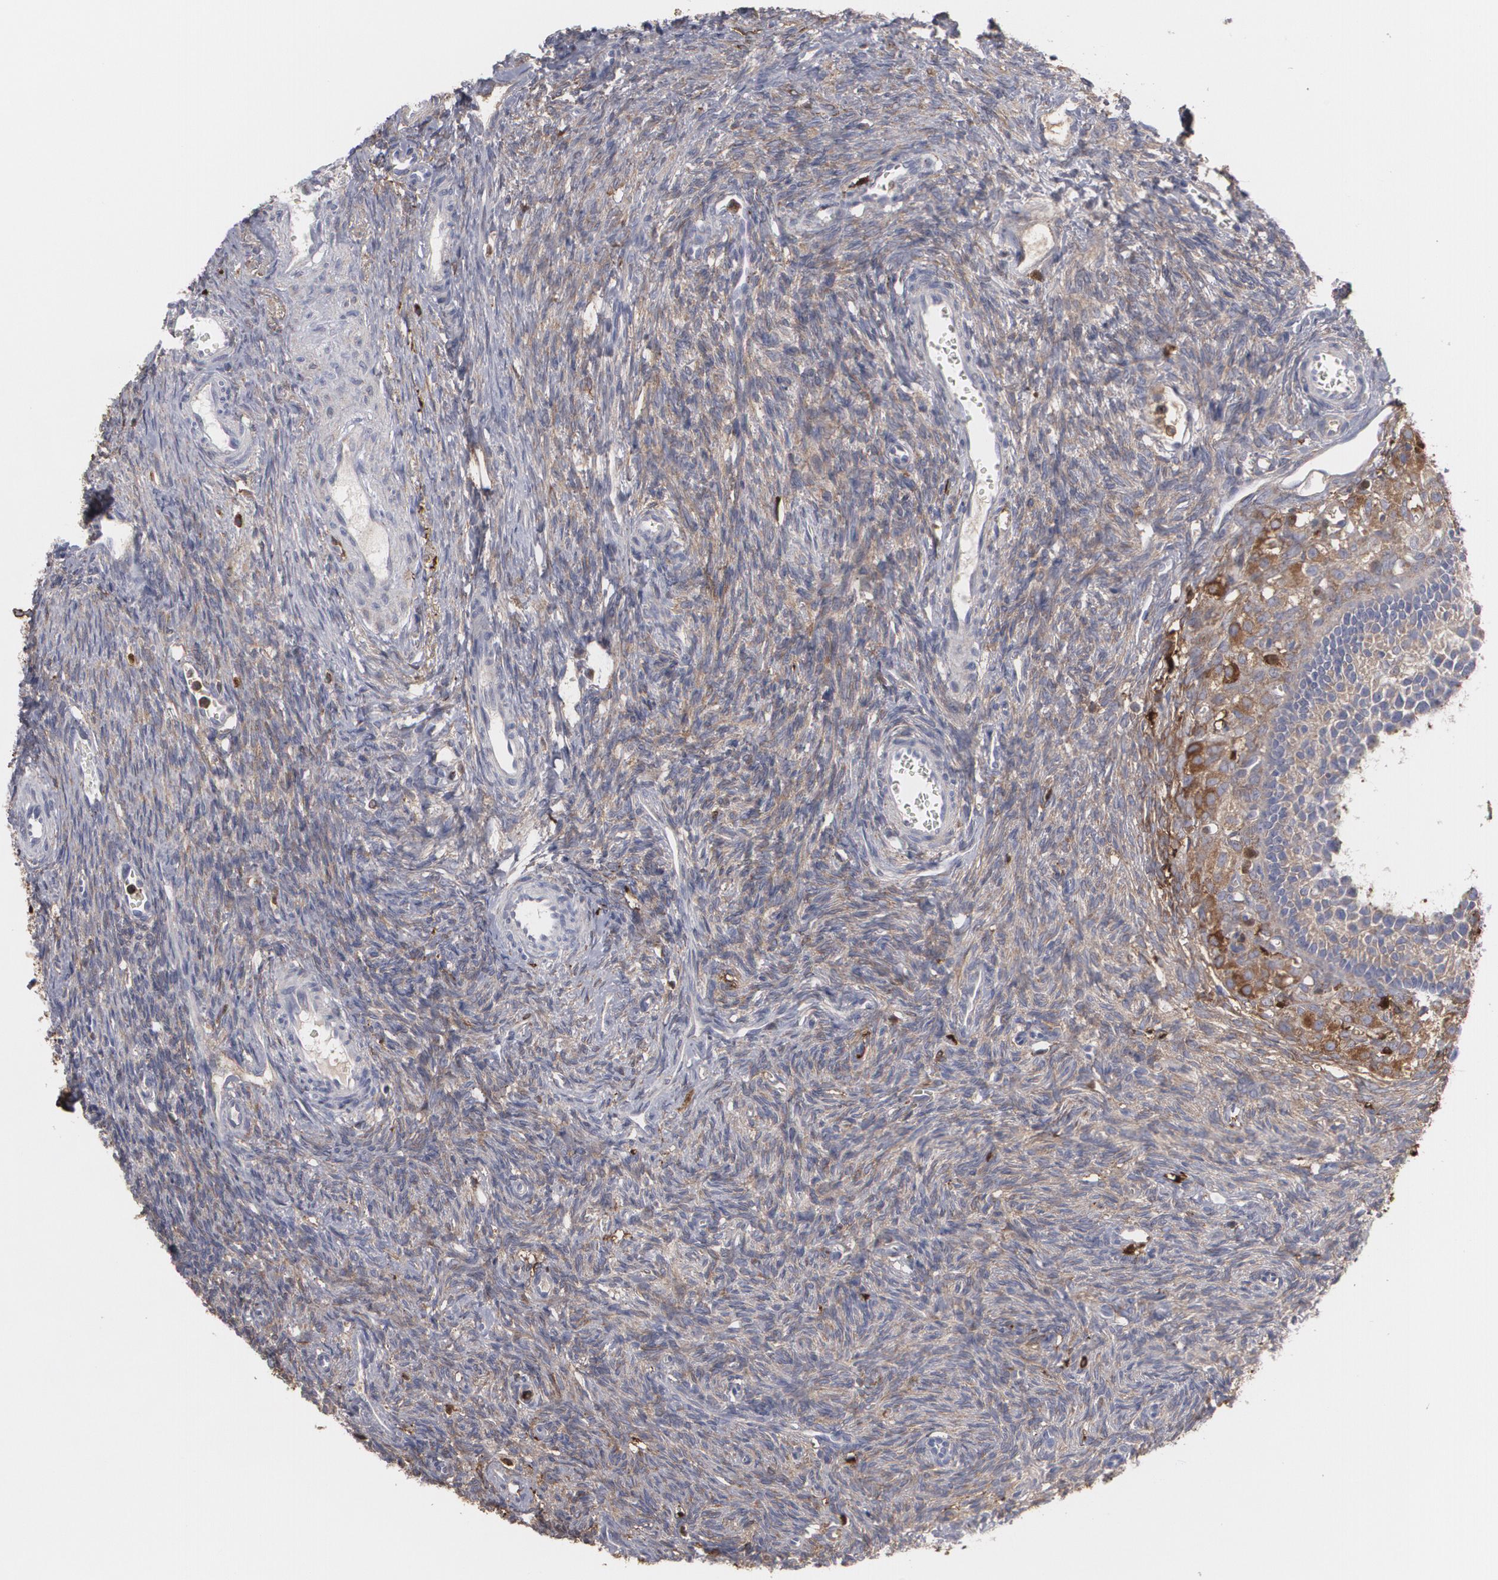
{"staining": {"intensity": "weak", "quantity": "25%-75%", "location": "cytoplasmic/membranous"}, "tissue": "ovary", "cell_type": "Follicle cells", "image_type": "normal", "snomed": [{"axis": "morphology", "description": "Normal tissue, NOS"}, {"axis": "topography", "description": "Ovary"}], "caption": "Human ovary stained with a protein marker exhibits weak staining in follicle cells.", "gene": "ODC1", "patient": {"sex": "female", "age": 33}}